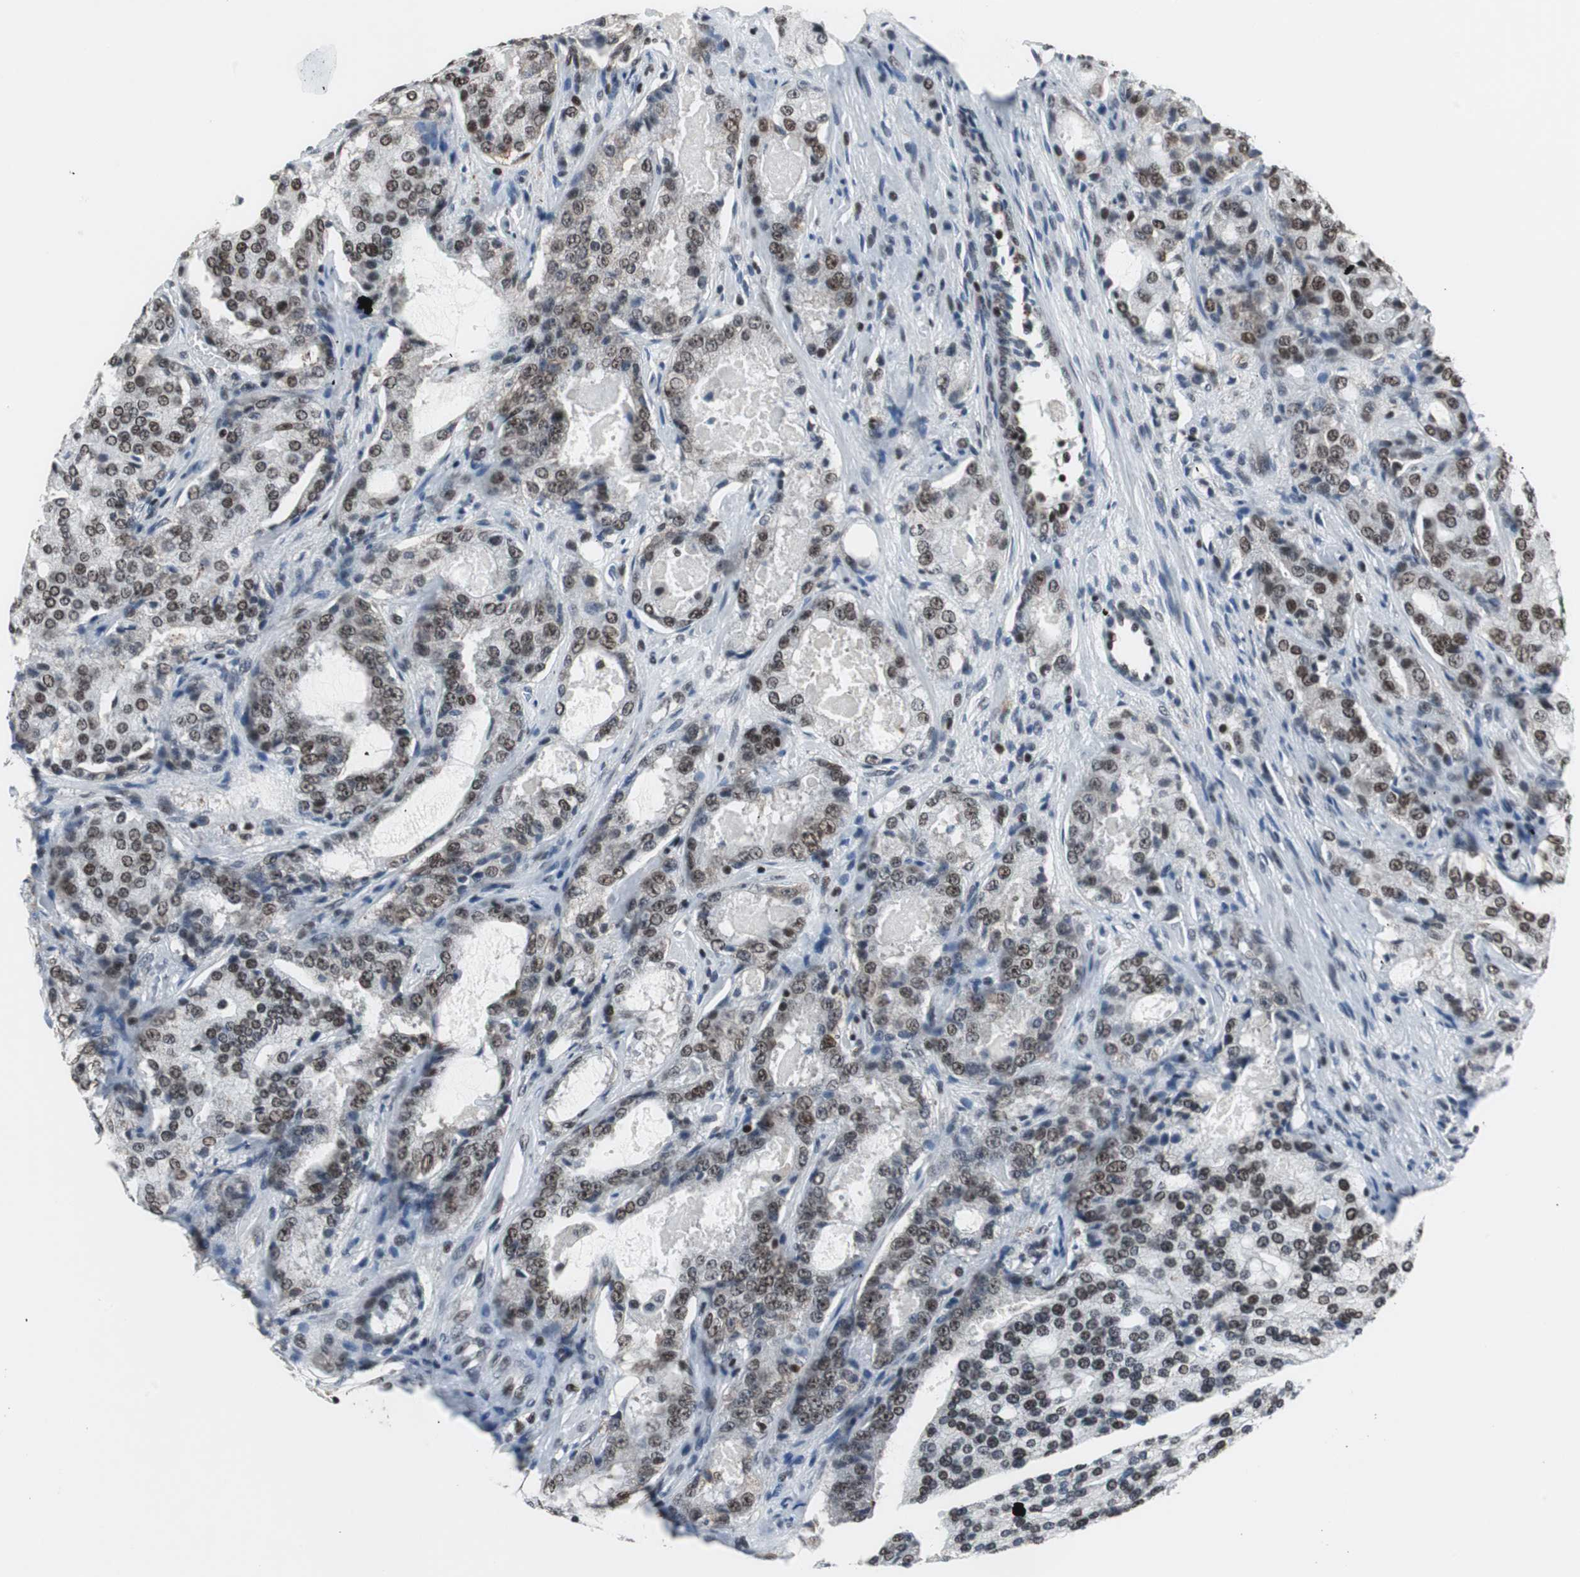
{"staining": {"intensity": "moderate", "quantity": ">75%", "location": "nuclear"}, "tissue": "prostate cancer", "cell_type": "Tumor cells", "image_type": "cancer", "snomed": [{"axis": "morphology", "description": "Adenocarcinoma, High grade"}, {"axis": "topography", "description": "Prostate"}], "caption": "Moderate nuclear expression for a protein is seen in approximately >75% of tumor cells of high-grade adenocarcinoma (prostate) using immunohistochemistry (IHC).", "gene": "RAD9A", "patient": {"sex": "male", "age": 72}}